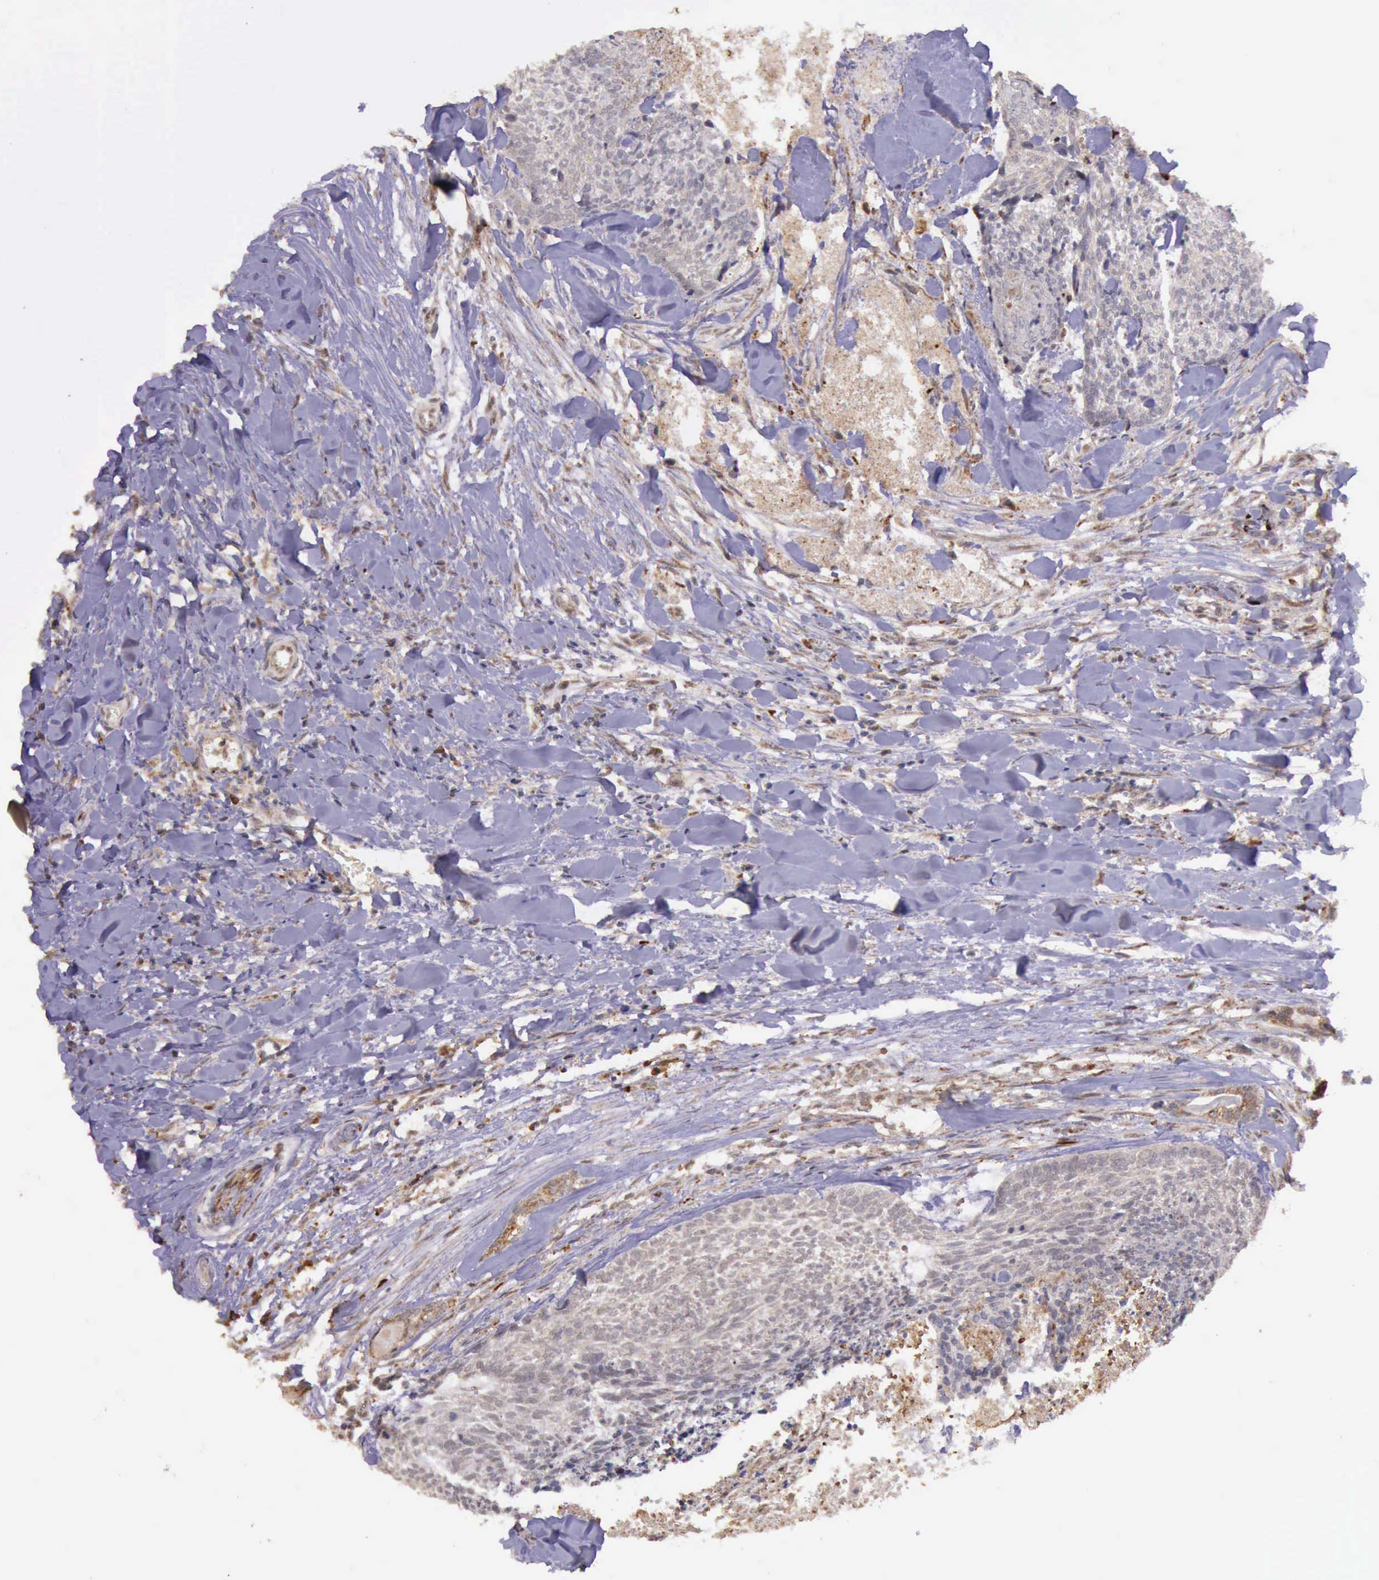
{"staining": {"intensity": "weak", "quantity": ">75%", "location": "cytoplasmic/membranous"}, "tissue": "head and neck cancer", "cell_type": "Tumor cells", "image_type": "cancer", "snomed": [{"axis": "morphology", "description": "Squamous cell carcinoma, NOS"}, {"axis": "topography", "description": "Salivary gland"}, {"axis": "topography", "description": "Head-Neck"}], "caption": "There is low levels of weak cytoplasmic/membranous staining in tumor cells of squamous cell carcinoma (head and neck), as demonstrated by immunohistochemical staining (brown color).", "gene": "ARMCX3", "patient": {"sex": "male", "age": 70}}